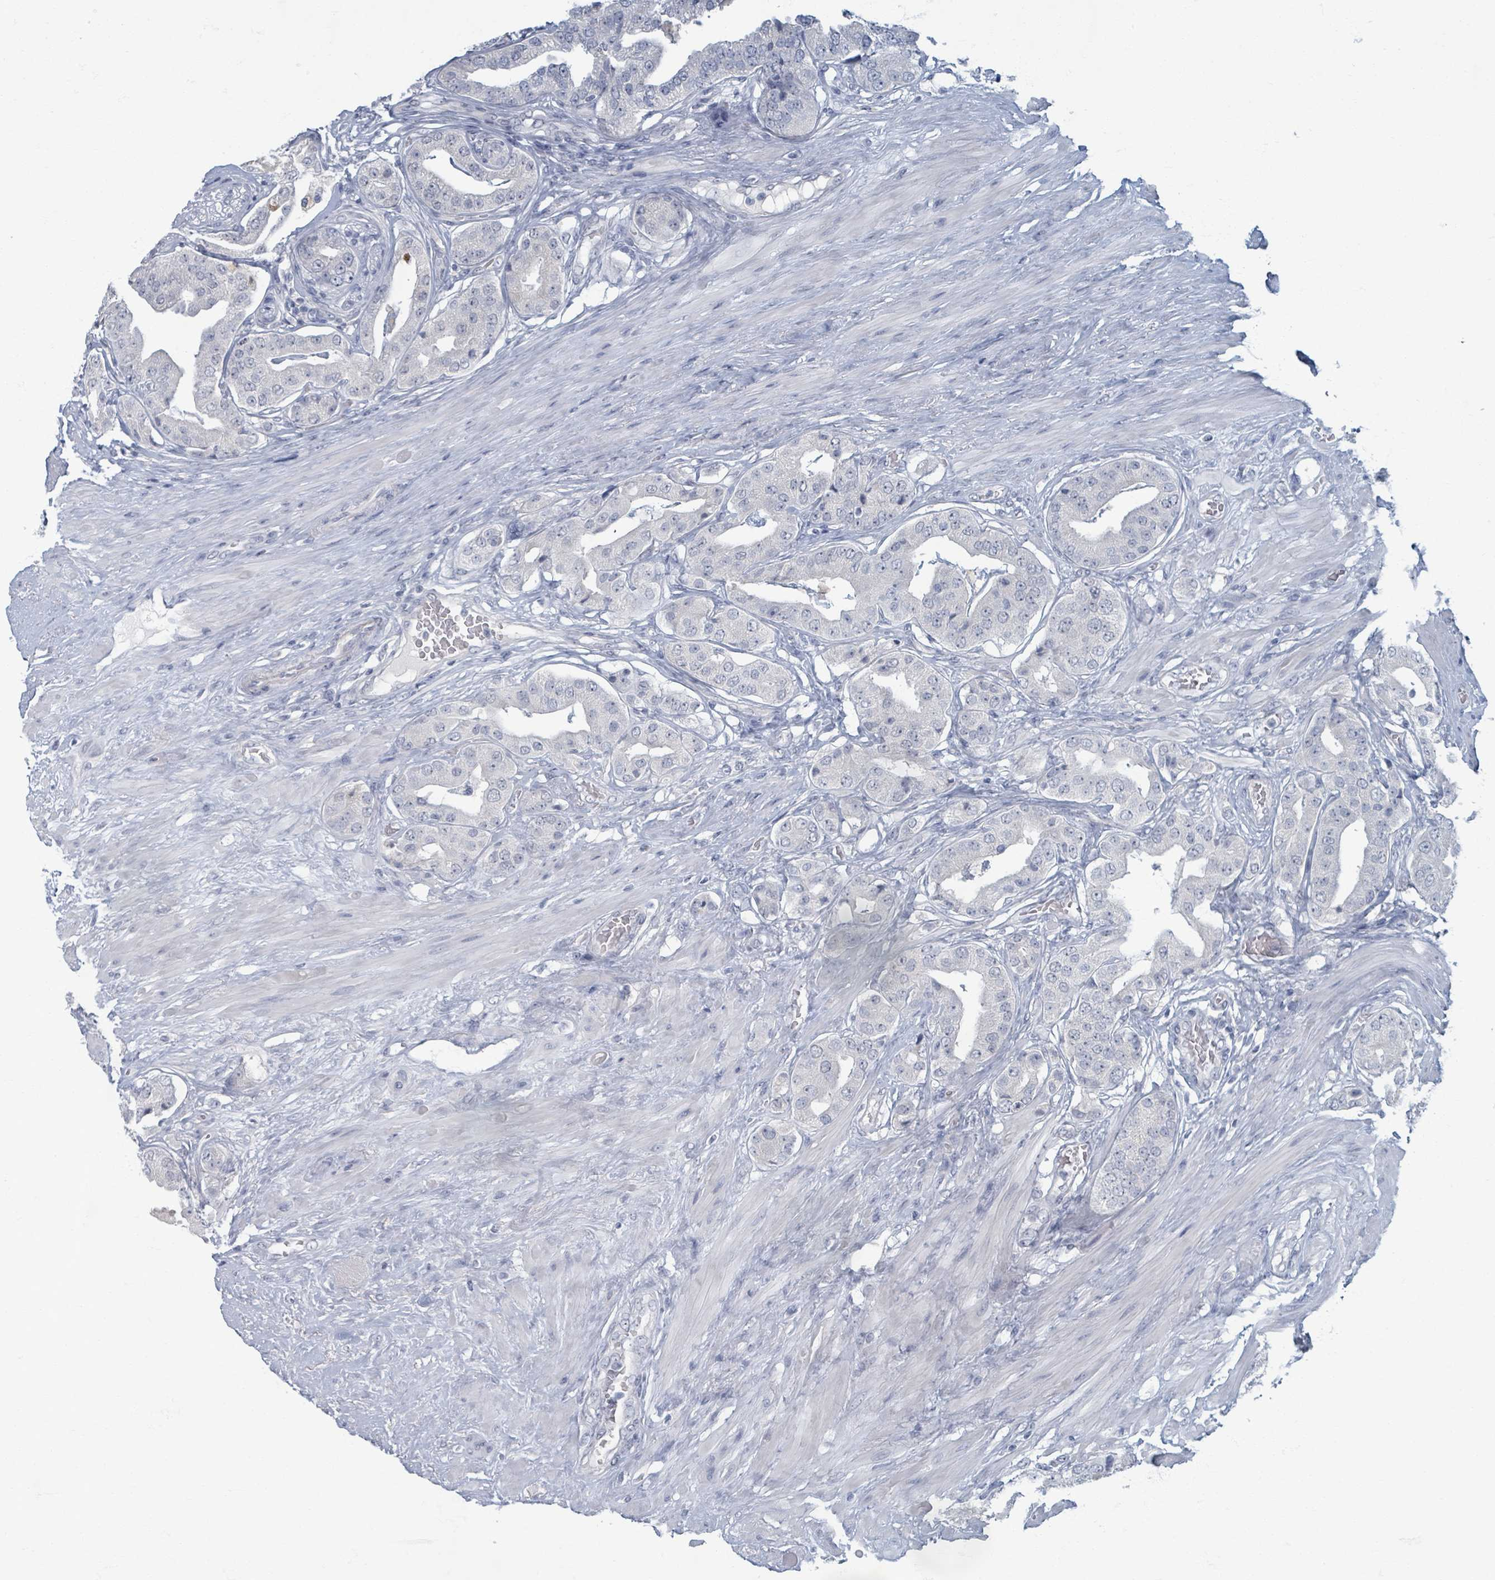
{"staining": {"intensity": "negative", "quantity": "none", "location": "none"}, "tissue": "prostate cancer", "cell_type": "Tumor cells", "image_type": "cancer", "snomed": [{"axis": "morphology", "description": "Adenocarcinoma, High grade"}, {"axis": "topography", "description": "Prostate"}], "caption": "A micrograph of human prostate cancer (high-grade adenocarcinoma) is negative for staining in tumor cells.", "gene": "WNT11", "patient": {"sex": "male", "age": 63}}